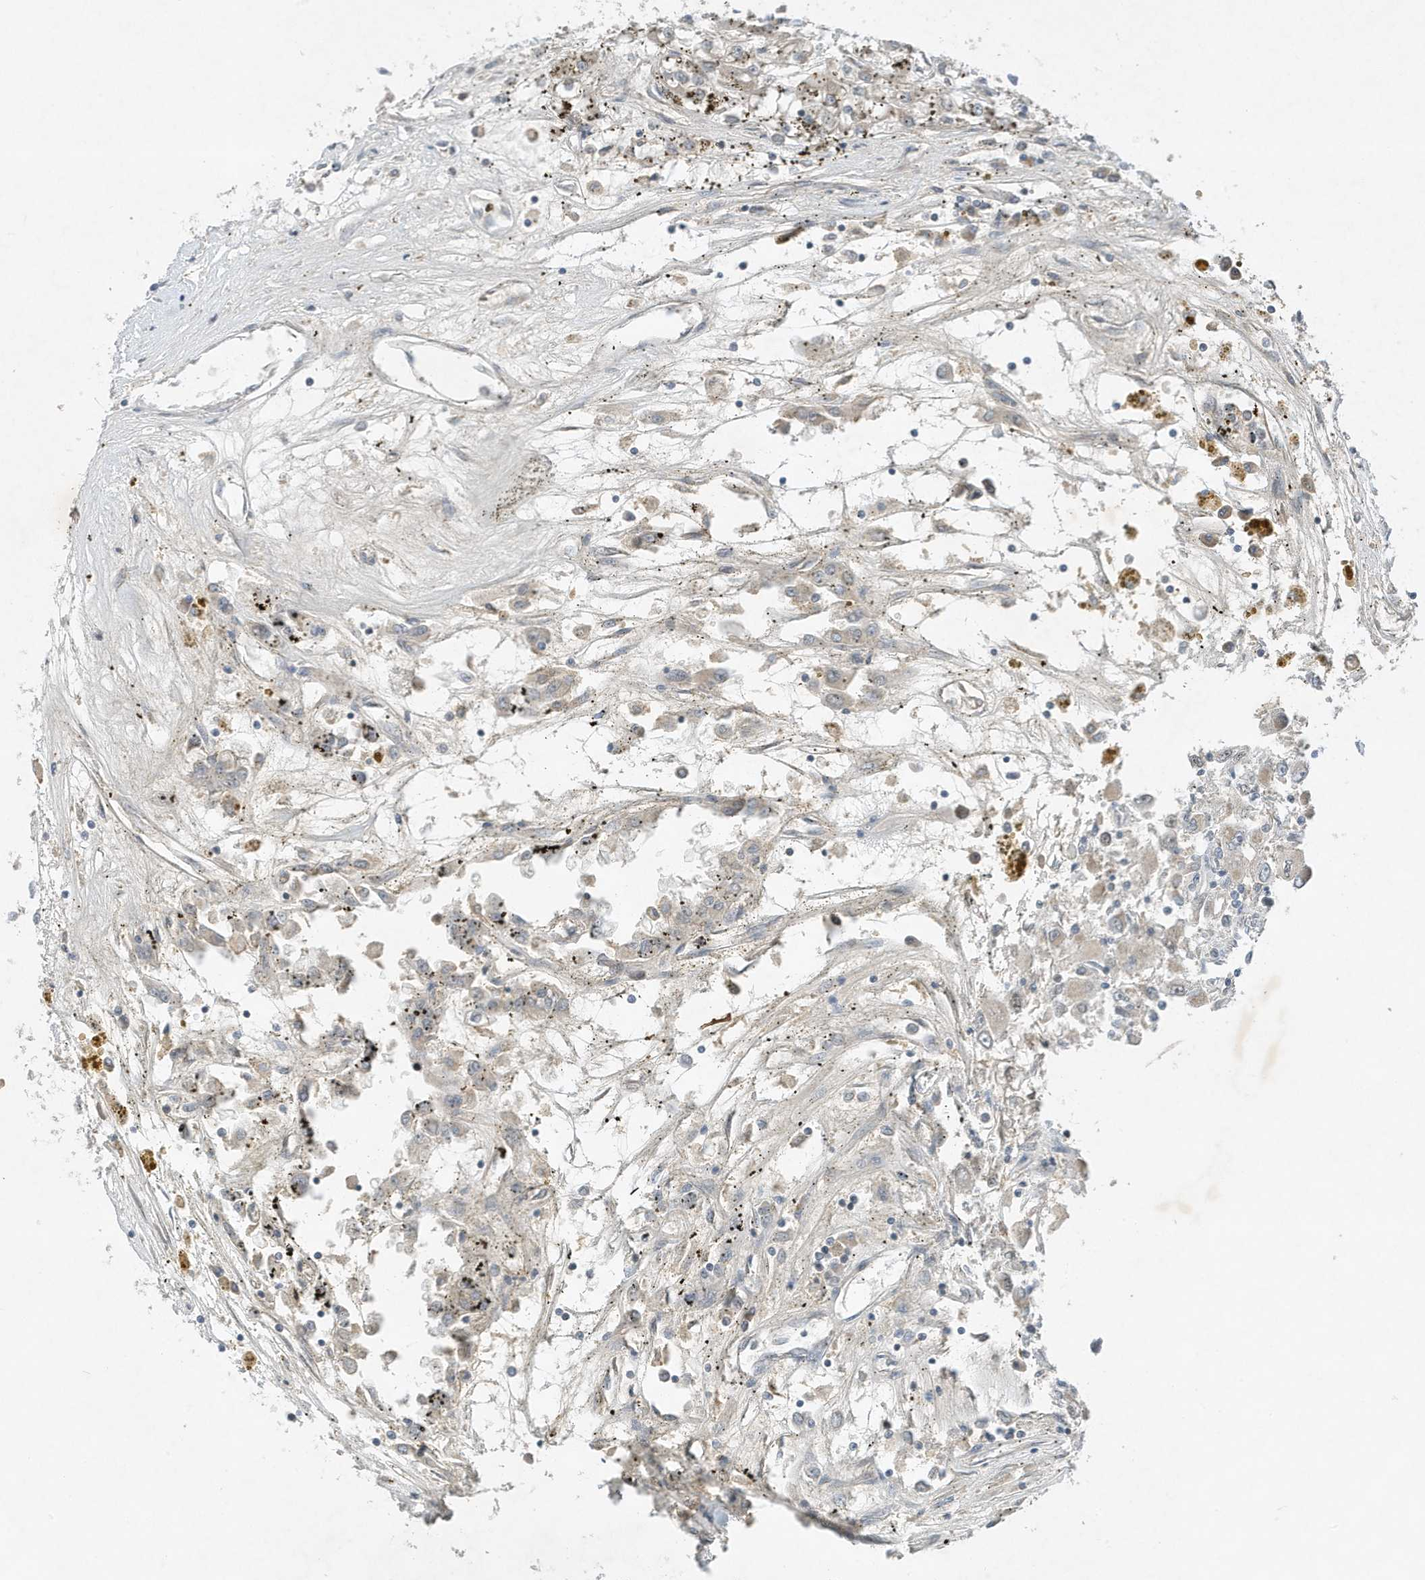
{"staining": {"intensity": "negative", "quantity": "none", "location": "none"}, "tissue": "renal cancer", "cell_type": "Tumor cells", "image_type": "cancer", "snomed": [{"axis": "morphology", "description": "Adenocarcinoma, NOS"}, {"axis": "topography", "description": "Kidney"}], "caption": "An image of human renal cancer is negative for staining in tumor cells.", "gene": "MAST3", "patient": {"sex": "female", "age": 52}}